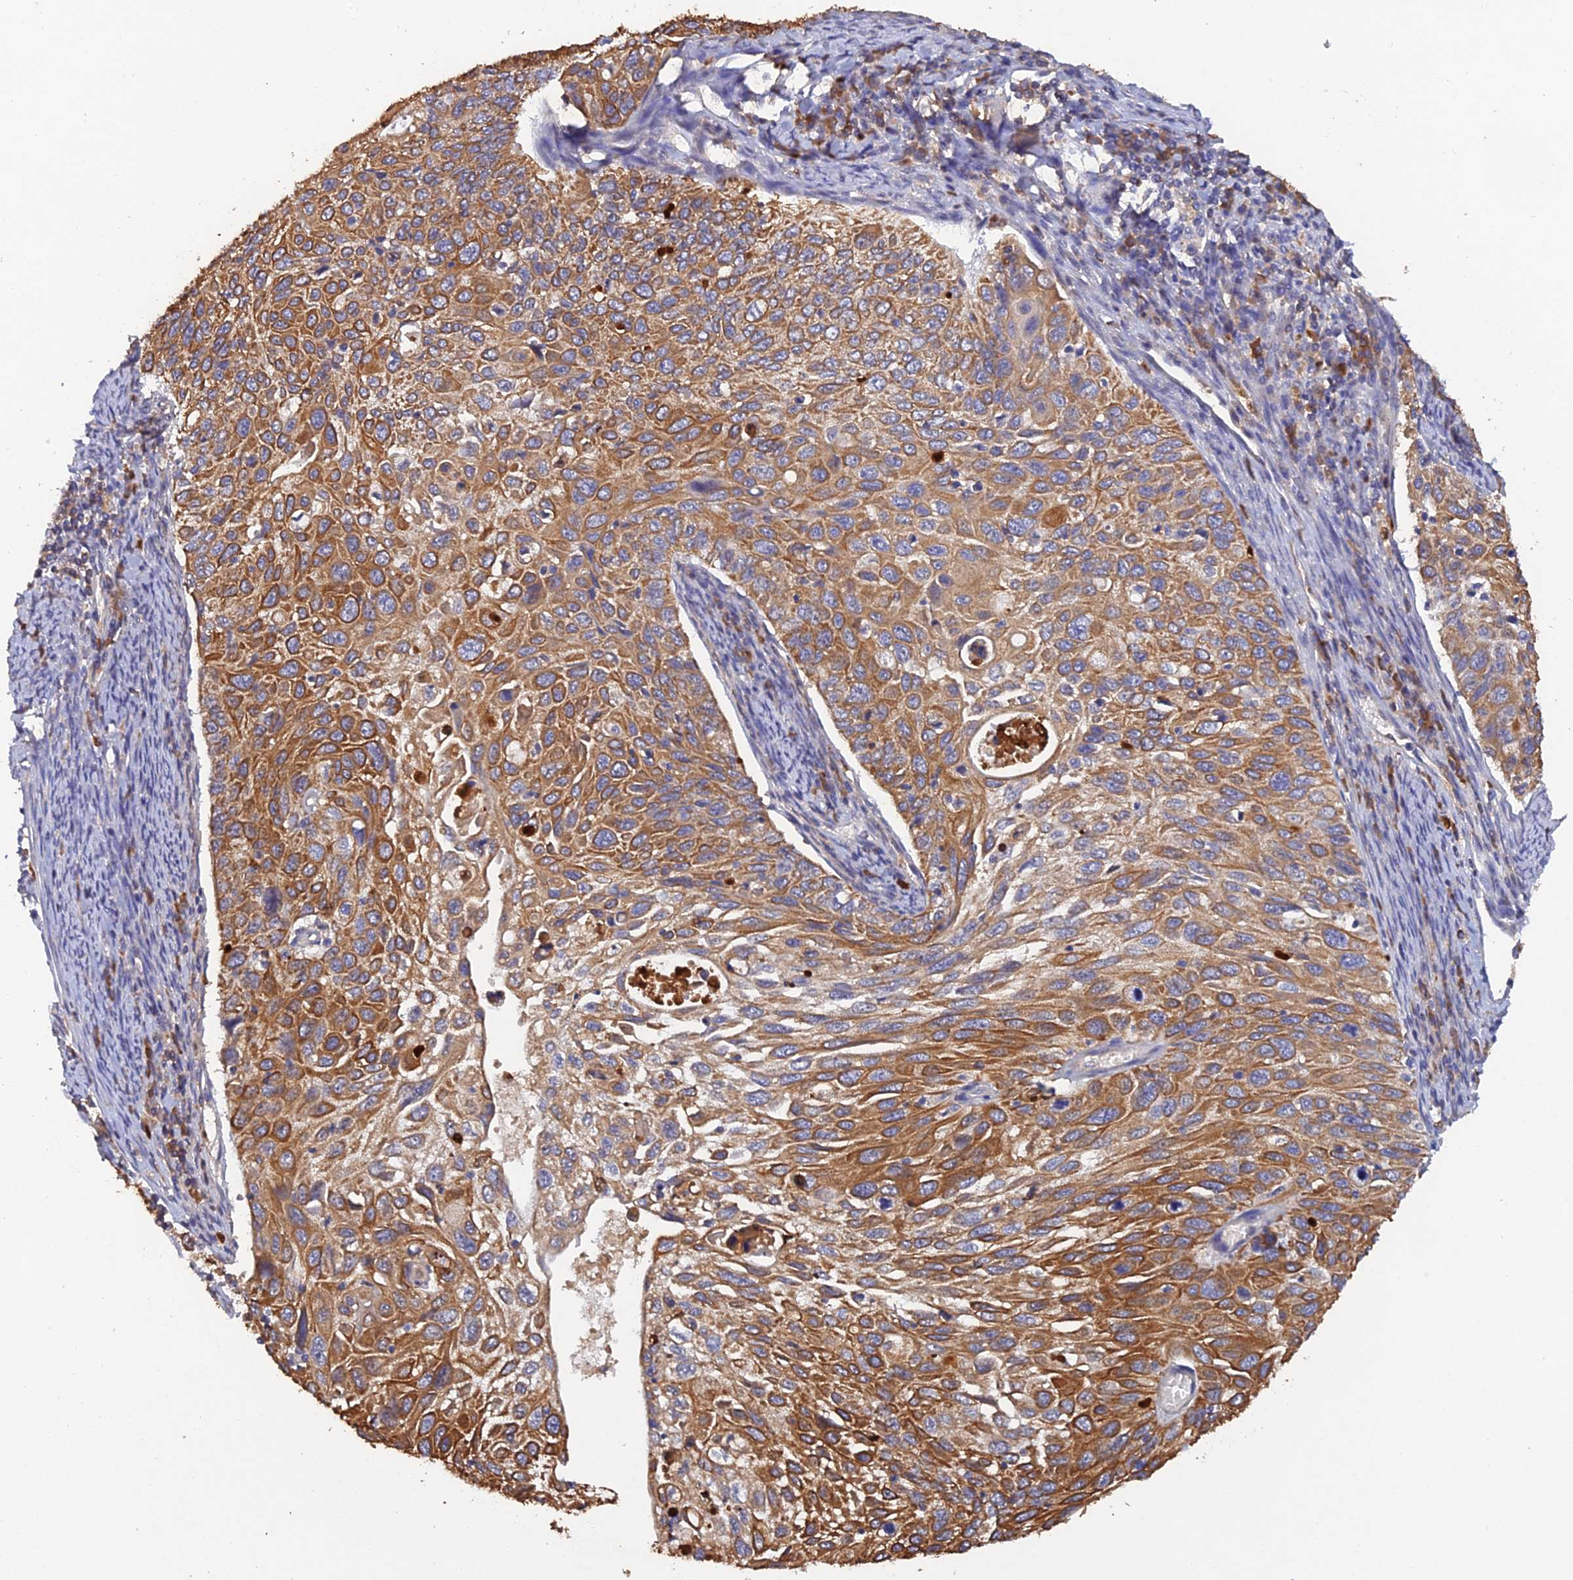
{"staining": {"intensity": "moderate", "quantity": ">75%", "location": "cytoplasmic/membranous"}, "tissue": "cervical cancer", "cell_type": "Tumor cells", "image_type": "cancer", "snomed": [{"axis": "morphology", "description": "Squamous cell carcinoma, NOS"}, {"axis": "topography", "description": "Cervix"}], "caption": "Protein staining of cervical squamous cell carcinoma tissue displays moderate cytoplasmic/membranous positivity in approximately >75% of tumor cells.", "gene": "SLC39A13", "patient": {"sex": "female", "age": 70}}